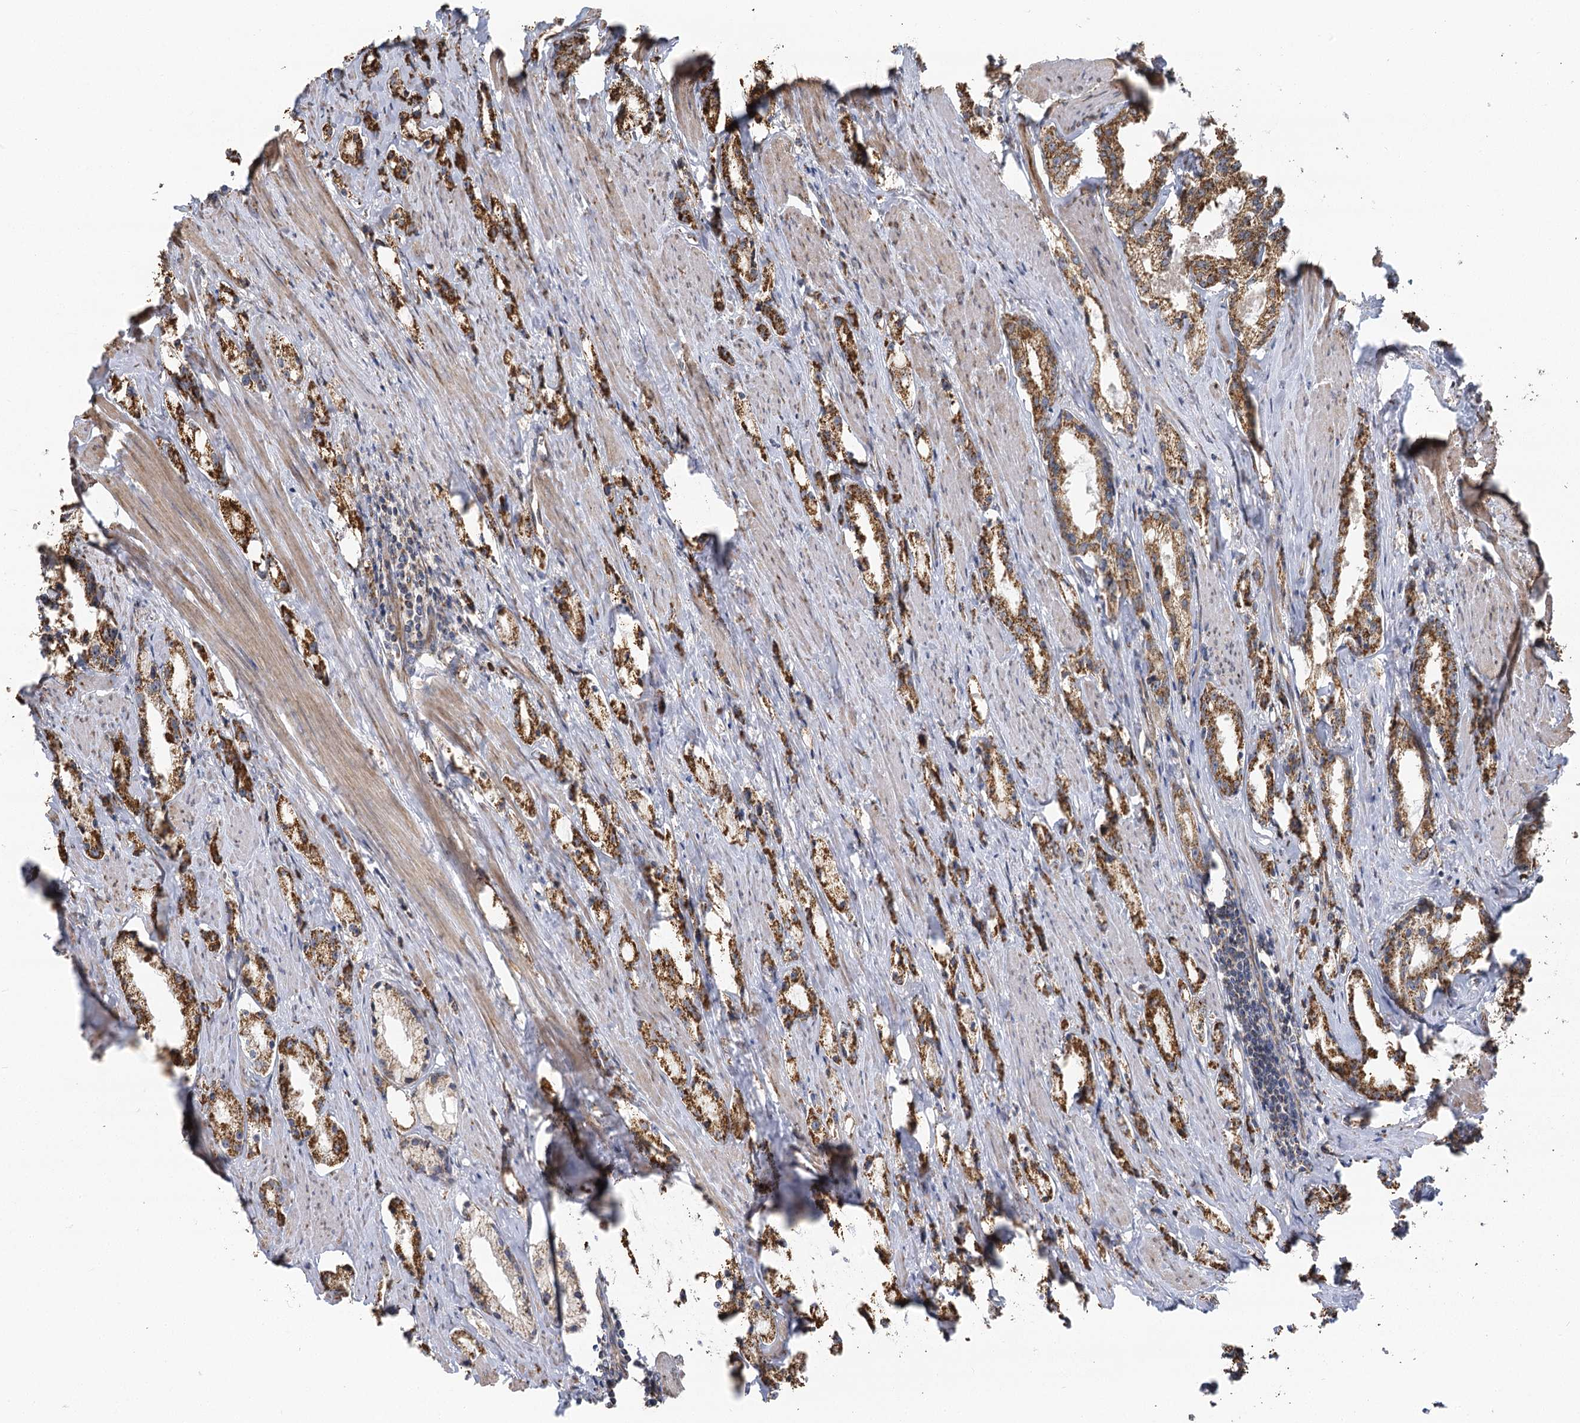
{"staining": {"intensity": "moderate", "quantity": ">75%", "location": "cytoplasmic/membranous"}, "tissue": "prostate cancer", "cell_type": "Tumor cells", "image_type": "cancer", "snomed": [{"axis": "morphology", "description": "Adenocarcinoma, High grade"}, {"axis": "topography", "description": "Prostate"}], "caption": "DAB immunohistochemical staining of prostate adenocarcinoma (high-grade) exhibits moderate cytoplasmic/membranous protein expression in approximately >75% of tumor cells. (DAB = brown stain, brightfield microscopy at high magnification).", "gene": "IL11RA", "patient": {"sex": "male", "age": 66}}